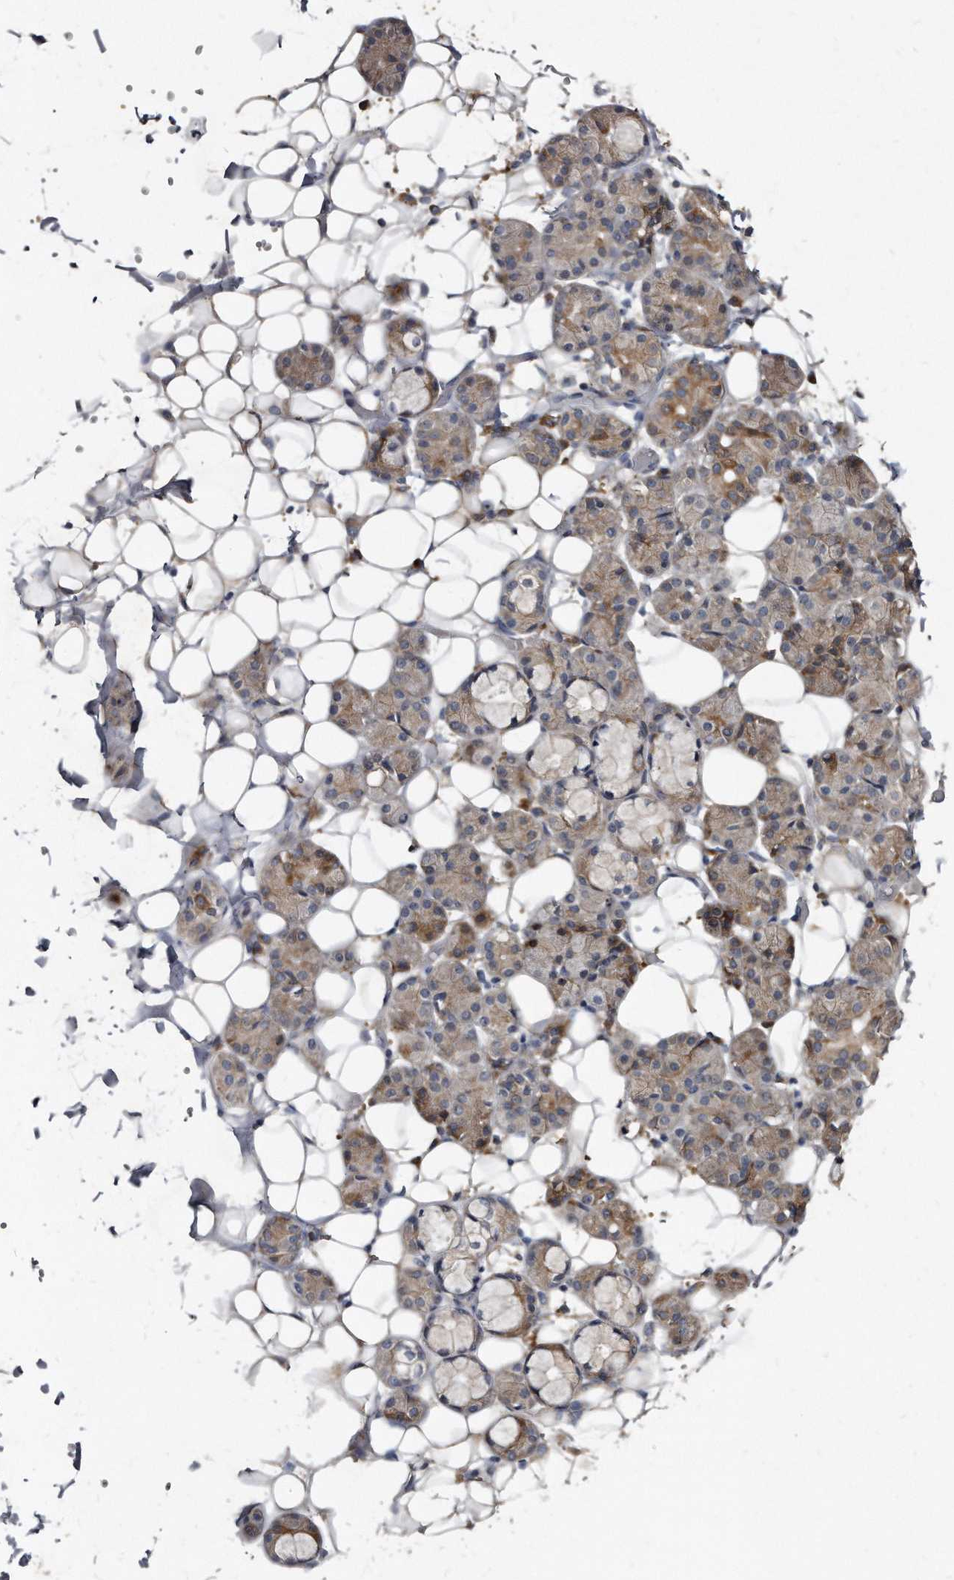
{"staining": {"intensity": "moderate", "quantity": "<25%", "location": "cytoplasmic/membranous"}, "tissue": "salivary gland", "cell_type": "Glandular cells", "image_type": "normal", "snomed": [{"axis": "morphology", "description": "Normal tissue, NOS"}, {"axis": "topography", "description": "Salivary gland"}], "caption": "A histopathology image showing moderate cytoplasmic/membranous expression in about <25% of glandular cells in normal salivary gland, as visualized by brown immunohistochemical staining.", "gene": "KLHDC3", "patient": {"sex": "male", "age": 63}}